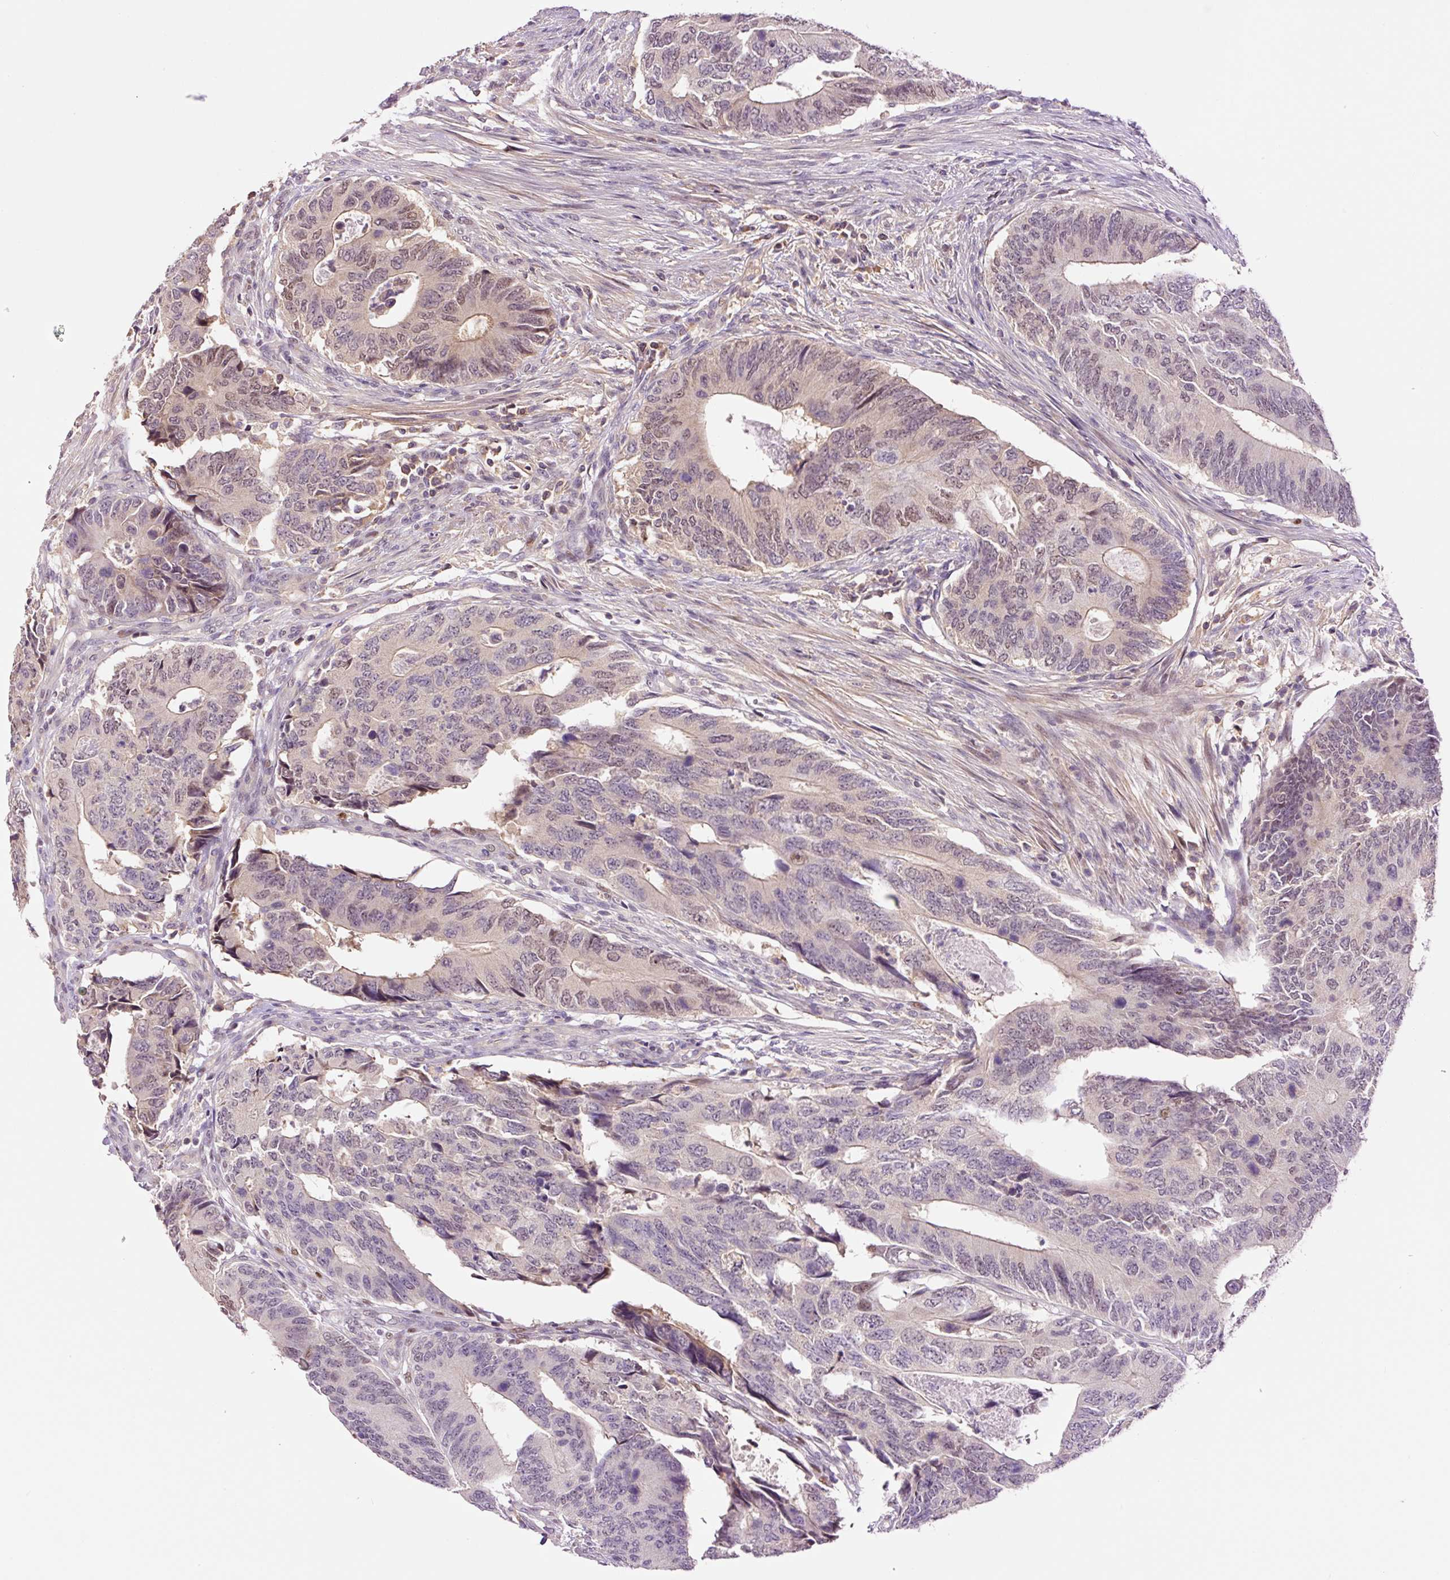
{"staining": {"intensity": "weak", "quantity": "25%-75%", "location": "nuclear"}, "tissue": "colorectal cancer", "cell_type": "Tumor cells", "image_type": "cancer", "snomed": [{"axis": "morphology", "description": "Adenocarcinoma, NOS"}, {"axis": "topography", "description": "Colon"}], "caption": "Protein staining by immunohistochemistry exhibits weak nuclear expression in approximately 25%-75% of tumor cells in adenocarcinoma (colorectal). The staining is performed using DAB (3,3'-diaminobenzidine) brown chromogen to label protein expression. The nuclei are counter-stained blue using hematoxylin.", "gene": "DPPA4", "patient": {"sex": "male", "age": 87}}